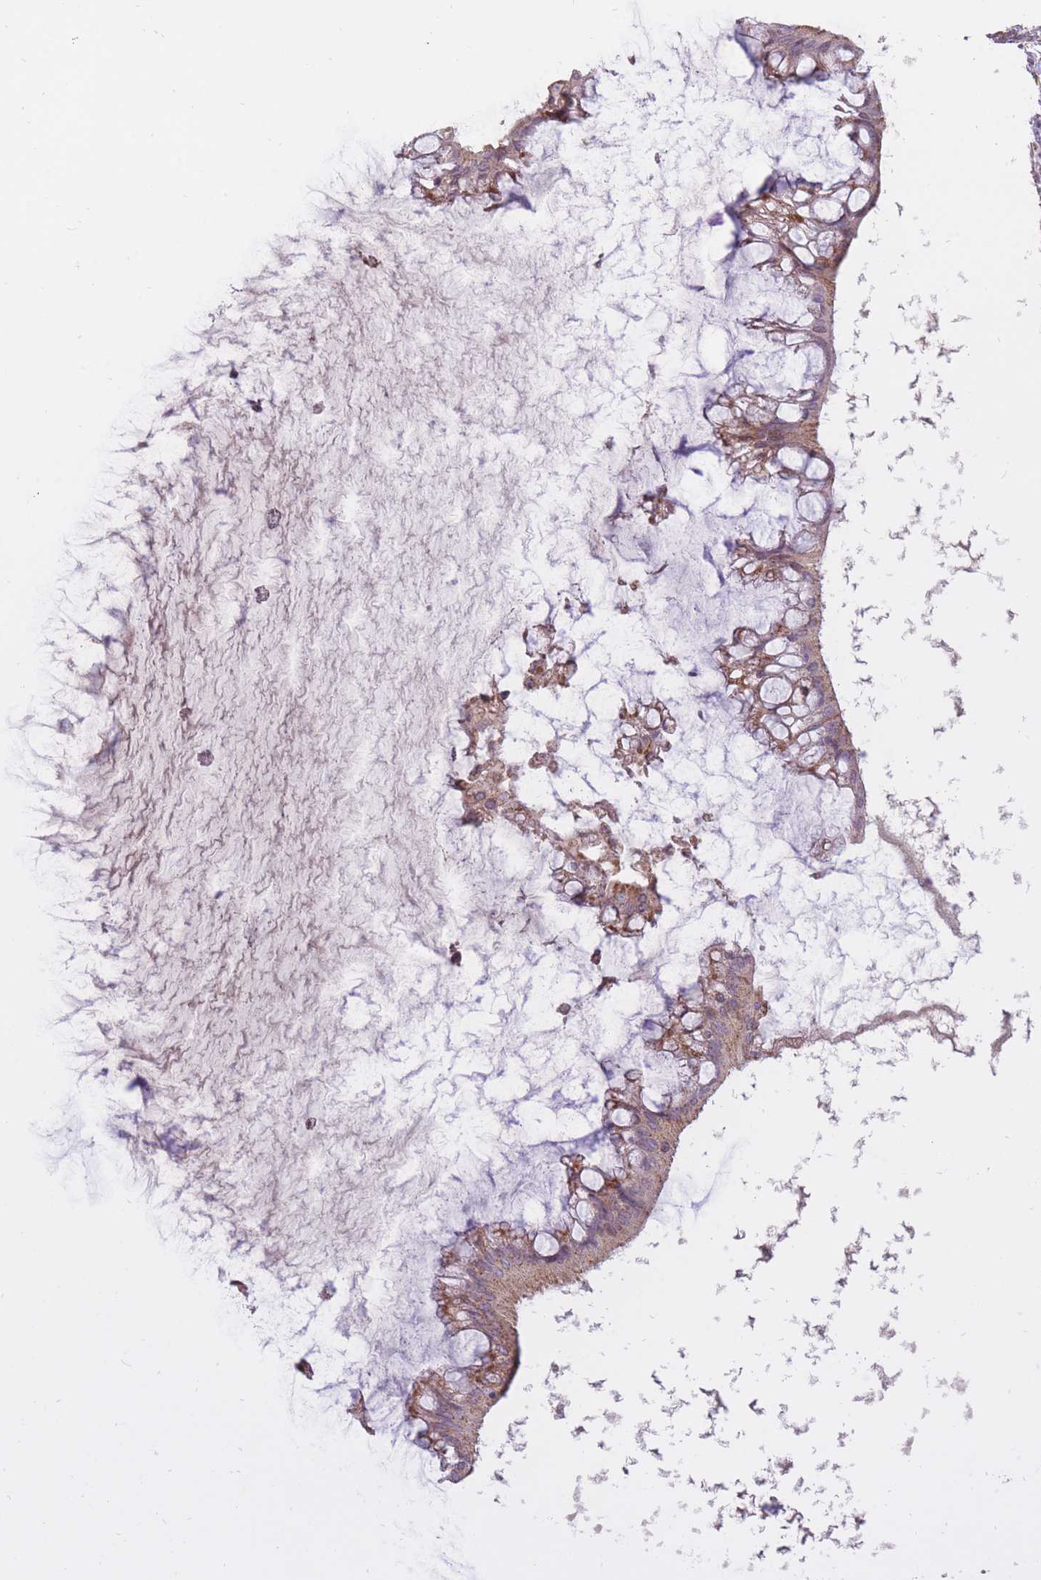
{"staining": {"intensity": "moderate", "quantity": "25%-75%", "location": "cytoplasmic/membranous"}, "tissue": "ovarian cancer", "cell_type": "Tumor cells", "image_type": "cancer", "snomed": [{"axis": "morphology", "description": "Cystadenocarcinoma, mucinous, NOS"}, {"axis": "topography", "description": "Ovary"}], "caption": "This photomicrograph exhibits mucinous cystadenocarcinoma (ovarian) stained with immunohistochemistry to label a protein in brown. The cytoplasmic/membranous of tumor cells show moderate positivity for the protein. Nuclei are counter-stained blue.", "gene": "LIN7C", "patient": {"sex": "female", "age": 73}}